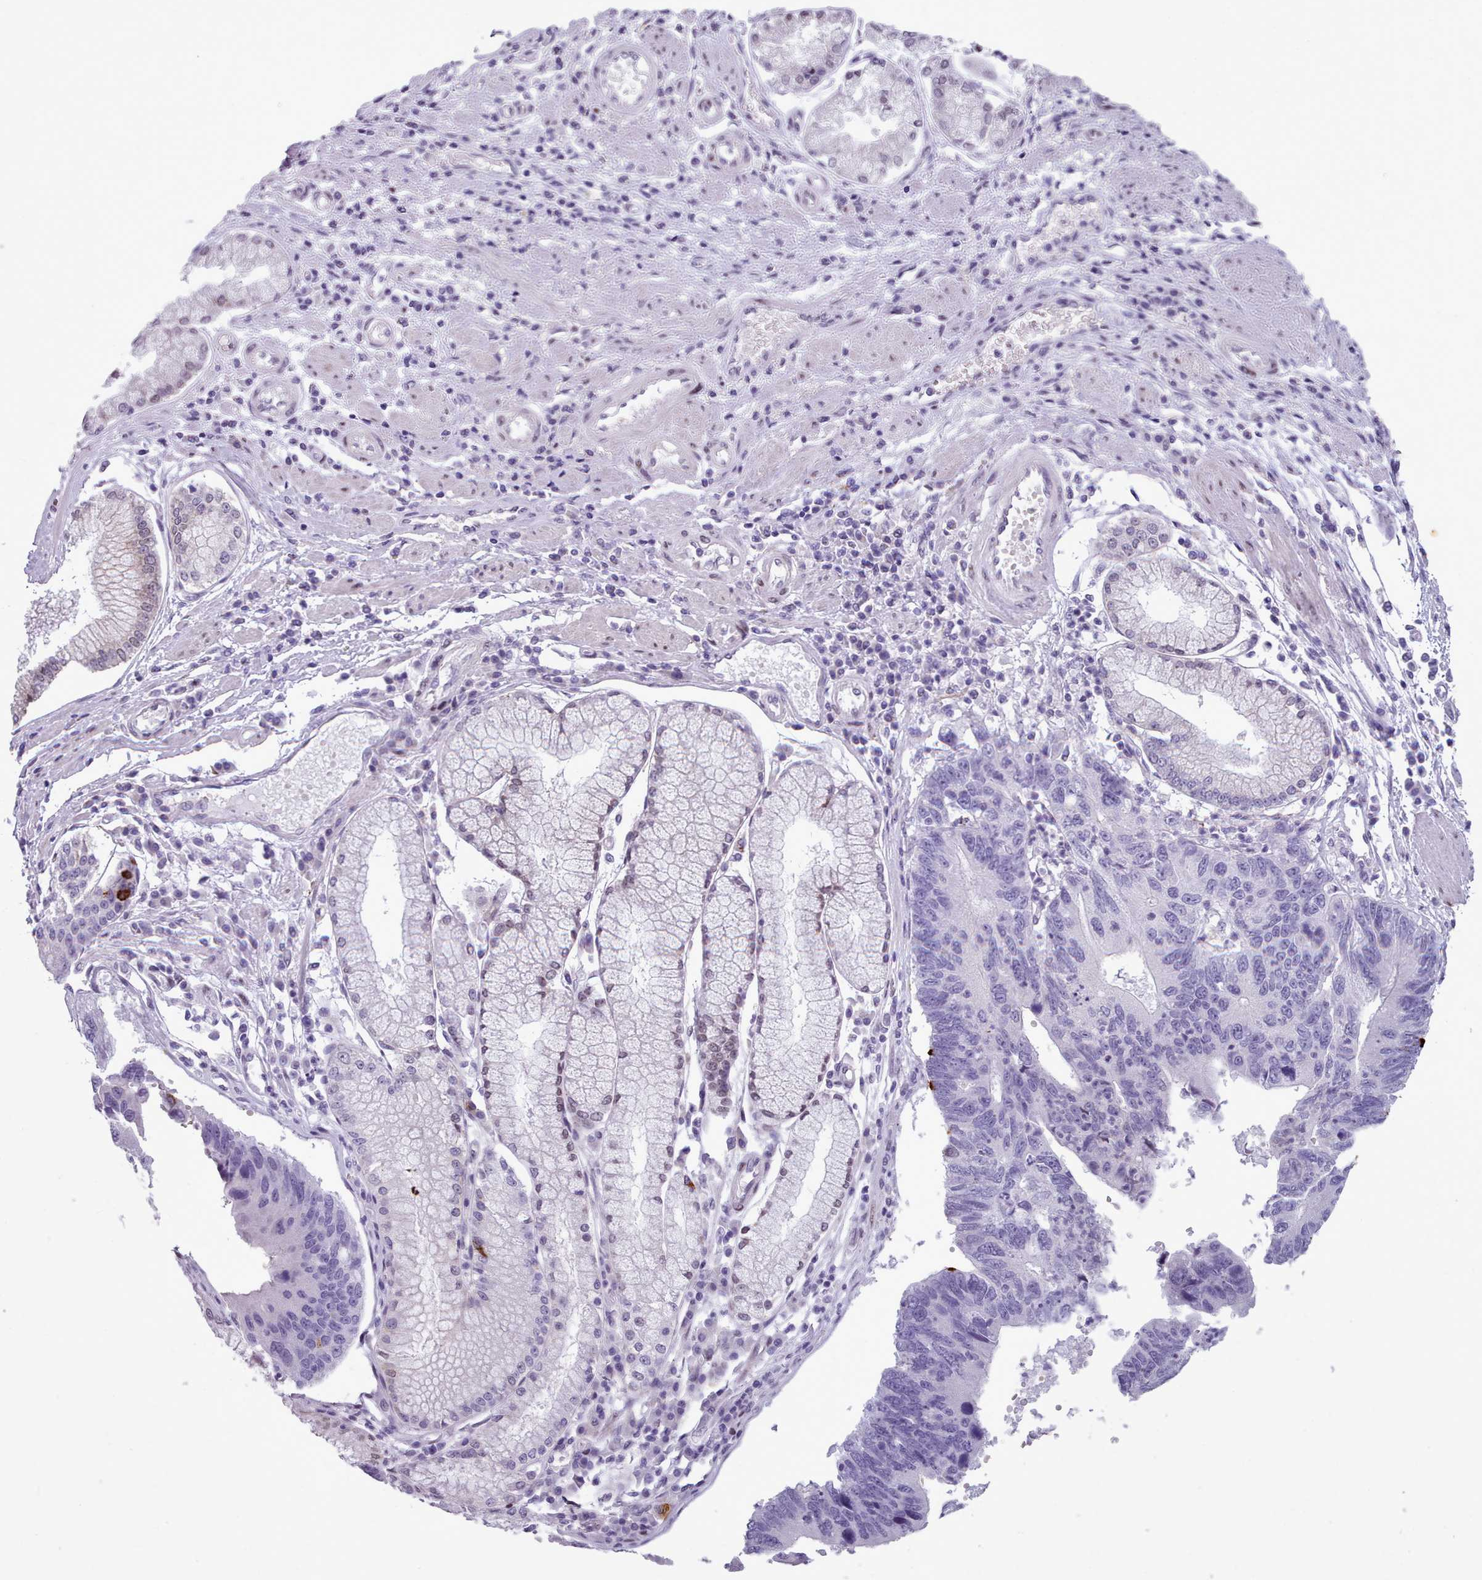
{"staining": {"intensity": "moderate", "quantity": "<25%", "location": "cytoplasmic/membranous"}, "tissue": "stomach cancer", "cell_type": "Tumor cells", "image_type": "cancer", "snomed": [{"axis": "morphology", "description": "Adenocarcinoma, NOS"}, {"axis": "topography", "description": "Stomach"}], "caption": "Immunohistochemistry (IHC) of human adenocarcinoma (stomach) demonstrates low levels of moderate cytoplasmic/membranous expression in approximately <25% of tumor cells. (DAB (3,3'-diaminobenzidine) IHC, brown staining for protein, blue staining for nuclei).", "gene": "KCNT2", "patient": {"sex": "male", "age": 59}}